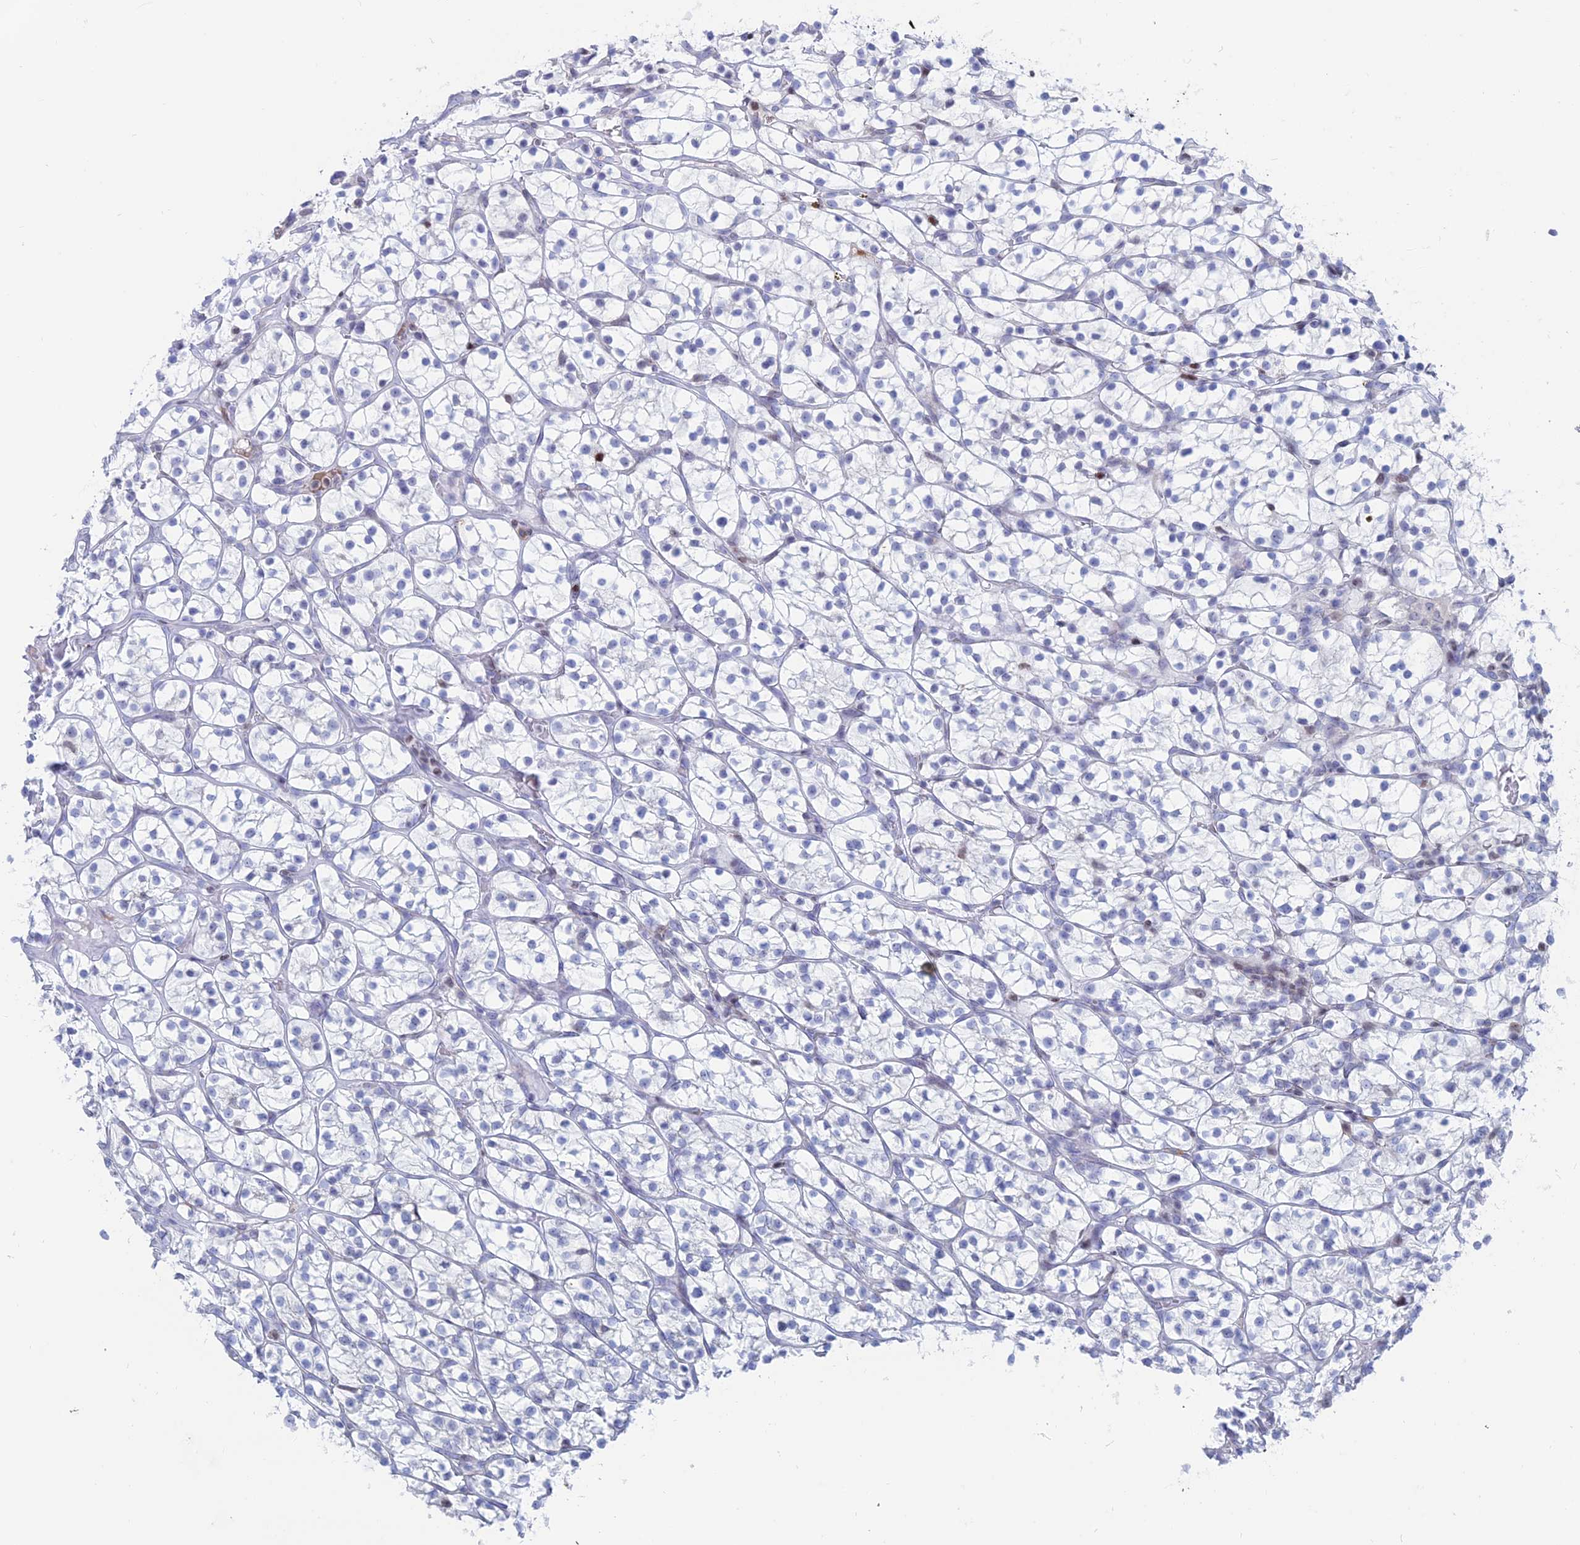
{"staining": {"intensity": "negative", "quantity": "none", "location": "none"}, "tissue": "renal cancer", "cell_type": "Tumor cells", "image_type": "cancer", "snomed": [{"axis": "morphology", "description": "Adenocarcinoma, NOS"}, {"axis": "topography", "description": "Kidney"}], "caption": "Image shows no significant protein staining in tumor cells of renal cancer. Brightfield microscopy of immunohistochemistry stained with DAB (3,3'-diaminobenzidine) (brown) and hematoxylin (blue), captured at high magnification.", "gene": "CERS6", "patient": {"sex": "female", "age": 64}}